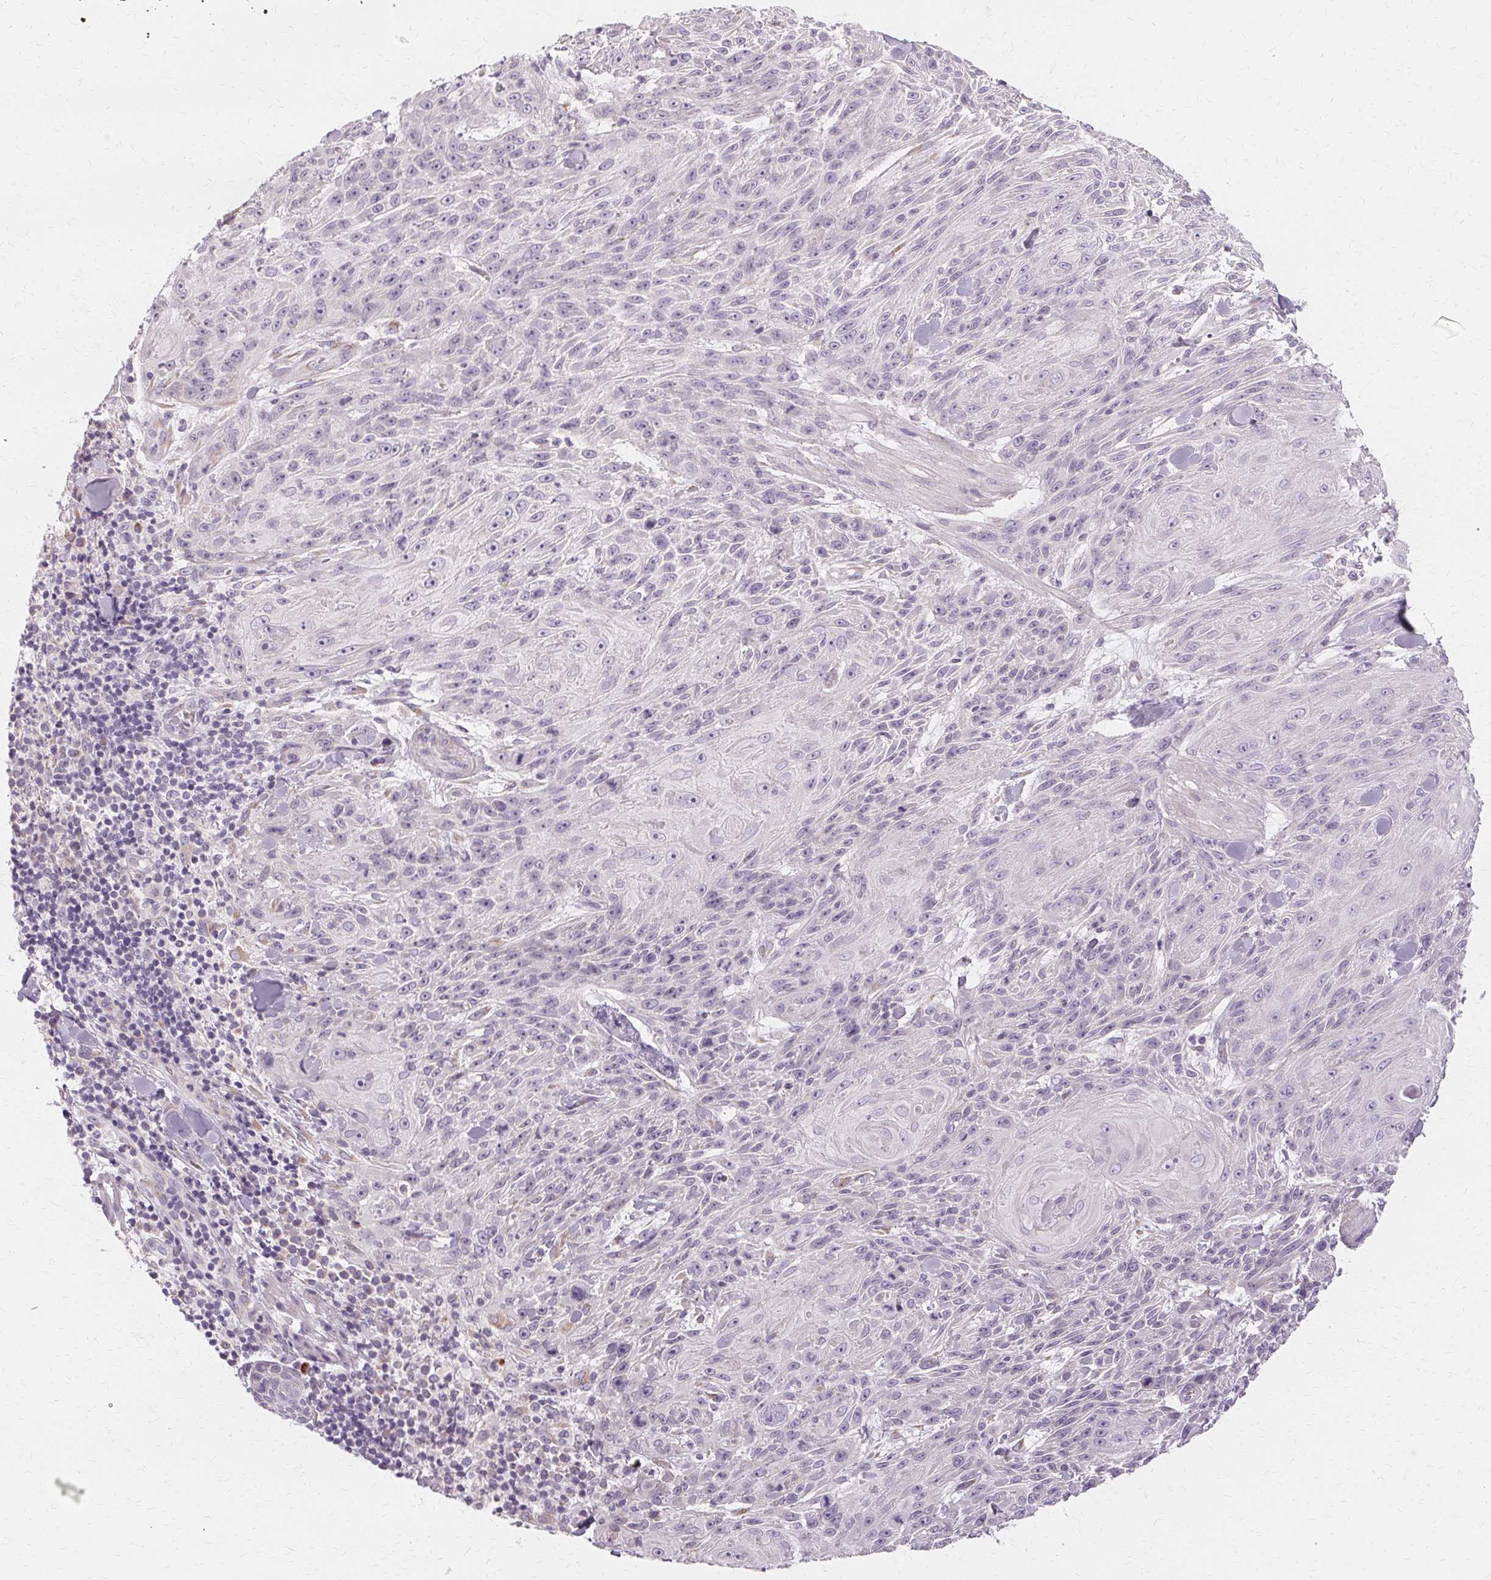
{"staining": {"intensity": "negative", "quantity": "none", "location": "none"}, "tissue": "skin cancer", "cell_type": "Tumor cells", "image_type": "cancer", "snomed": [{"axis": "morphology", "description": "Squamous cell carcinoma, NOS"}, {"axis": "topography", "description": "Skin"}], "caption": "The image exhibits no significant expression in tumor cells of skin squamous cell carcinoma.", "gene": "FCRL3", "patient": {"sex": "male", "age": 88}}